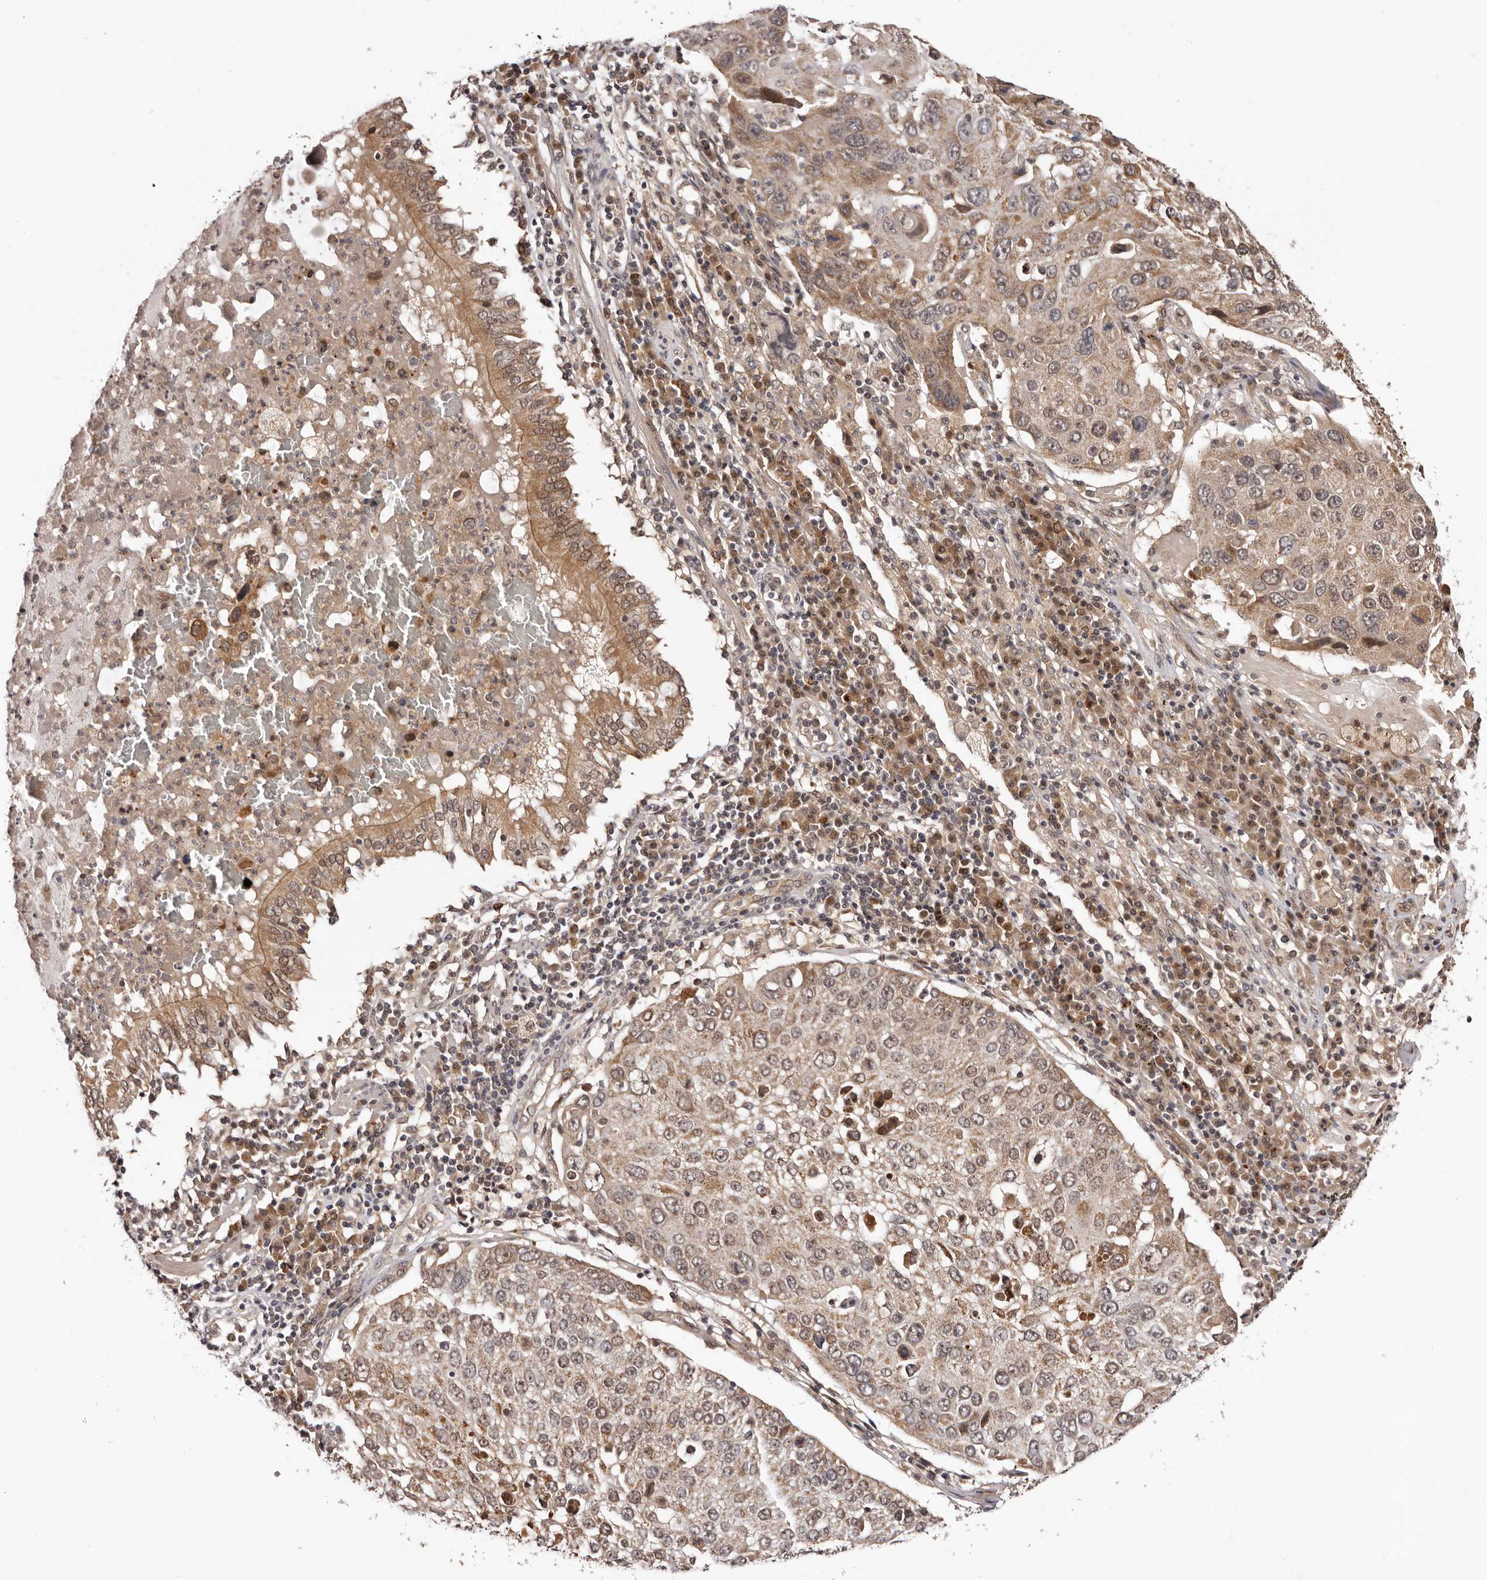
{"staining": {"intensity": "weak", "quantity": ">75%", "location": "cytoplasmic/membranous"}, "tissue": "lung cancer", "cell_type": "Tumor cells", "image_type": "cancer", "snomed": [{"axis": "morphology", "description": "Squamous cell carcinoma, NOS"}, {"axis": "topography", "description": "Lung"}], "caption": "High-magnification brightfield microscopy of squamous cell carcinoma (lung) stained with DAB (3,3'-diaminobenzidine) (brown) and counterstained with hematoxylin (blue). tumor cells exhibit weak cytoplasmic/membranous staining is present in about>75% of cells.", "gene": "MDP1", "patient": {"sex": "male", "age": 65}}